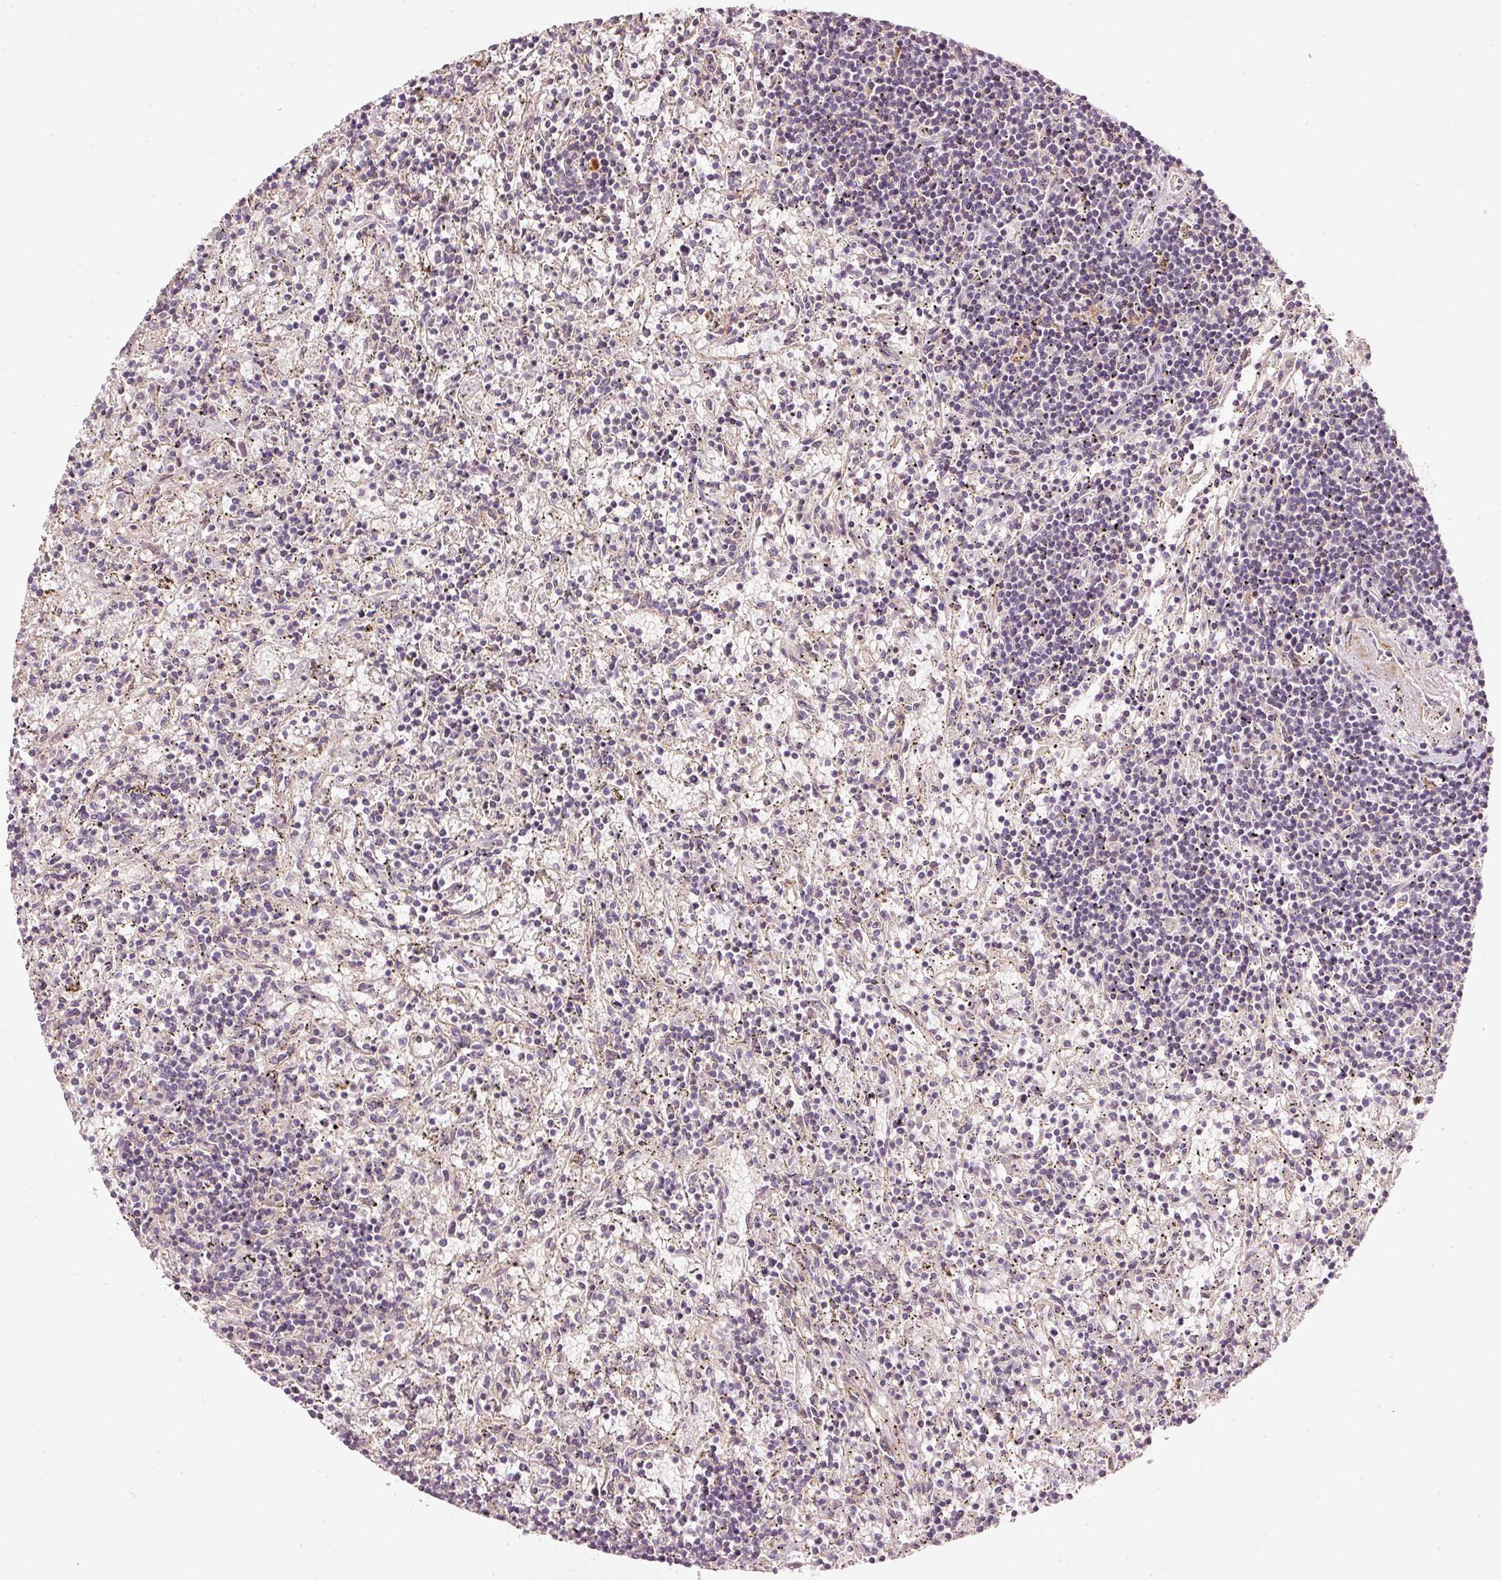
{"staining": {"intensity": "negative", "quantity": "none", "location": "none"}, "tissue": "lymphoma", "cell_type": "Tumor cells", "image_type": "cancer", "snomed": [{"axis": "morphology", "description": "Malignant lymphoma, non-Hodgkin's type, Low grade"}, {"axis": "topography", "description": "Spleen"}], "caption": "Immunohistochemical staining of human lymphoma reveals no significant staining in tumor cells.", "gene": "ARHGAP22", "patient": {"sex": "male", "age": 76}}